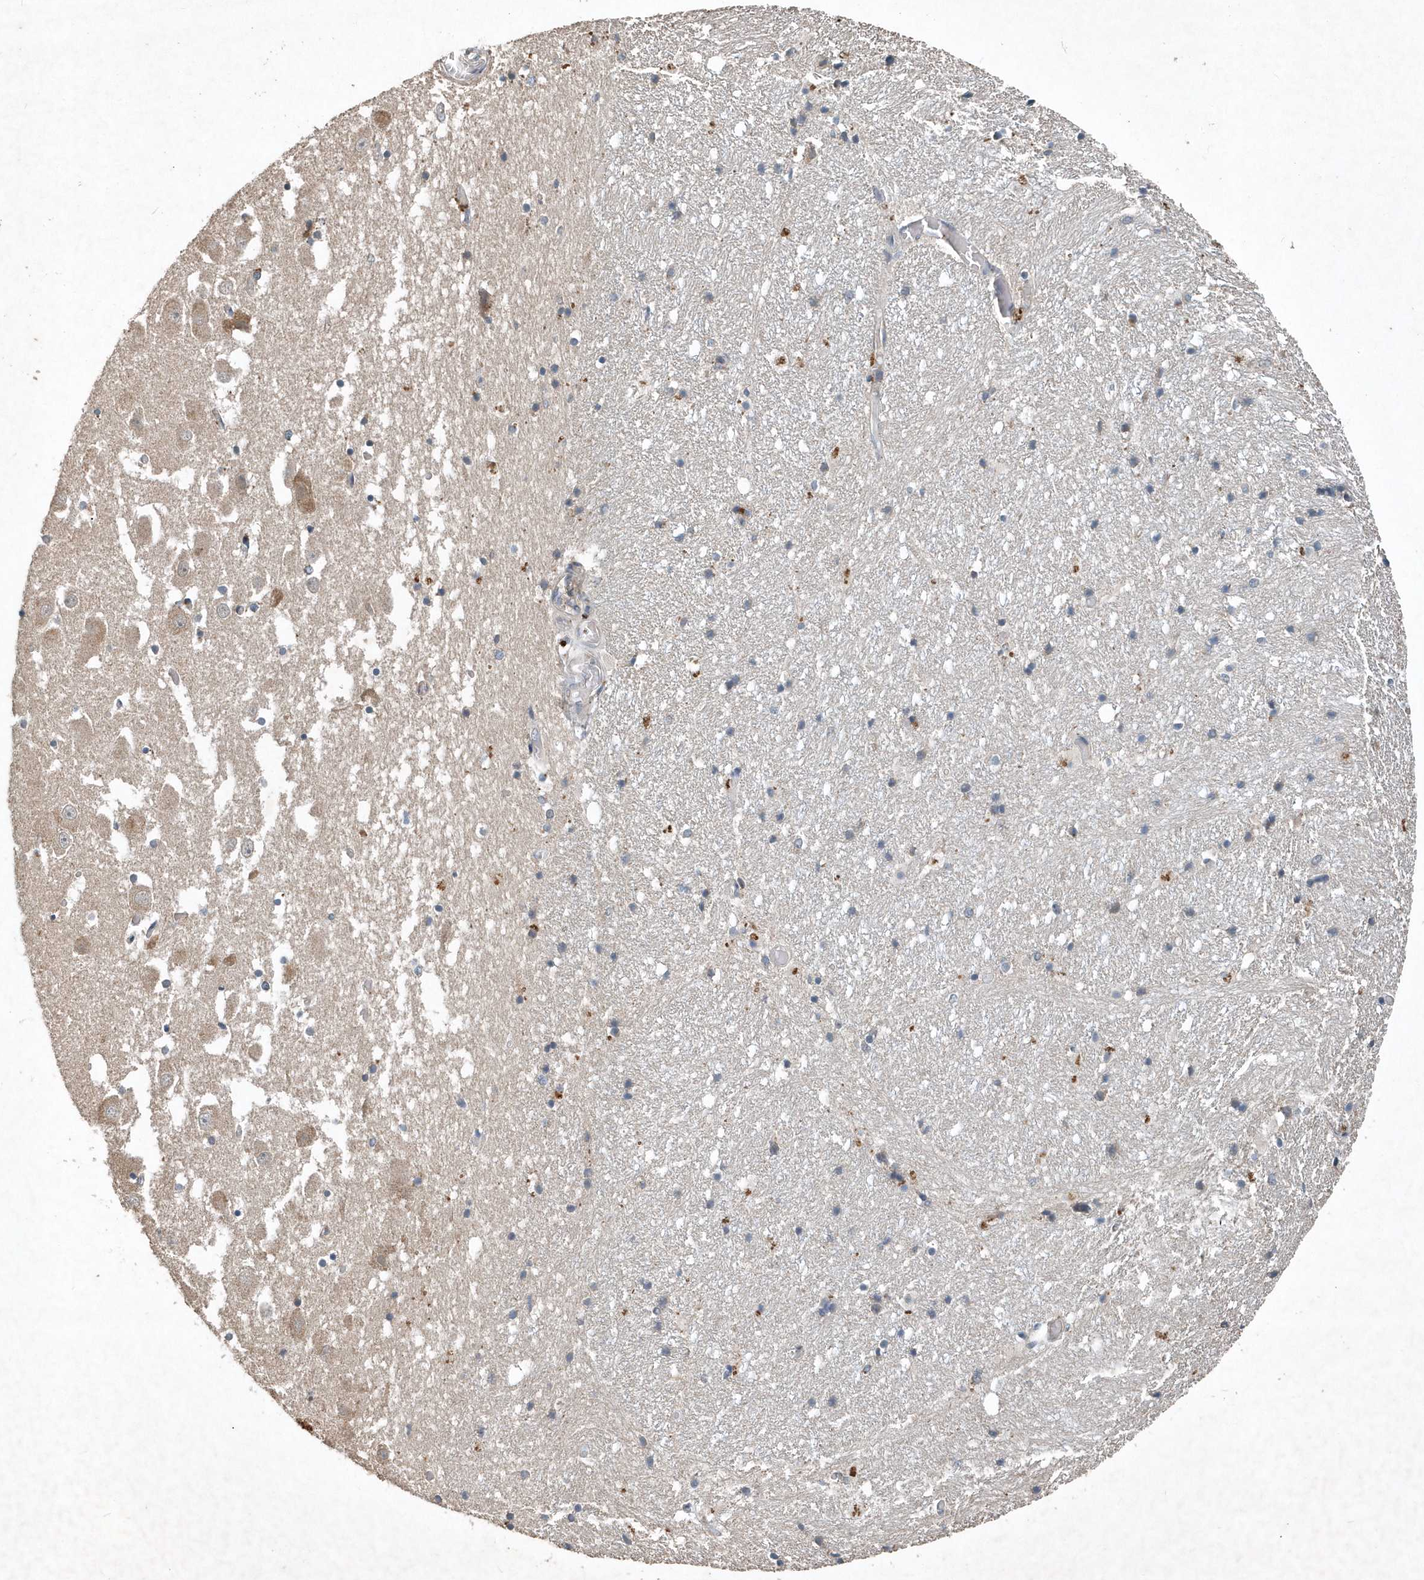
{"staining": {"intensity": "negative", "quantity": "none", "location": "none"}, "tissue": "hippocampus", "cell_type": "Glial cells", "image_type": "normal", "snomed": [{"axis": "morphology", "description": "Normal tissue, NOS"}, {"axis": "topography", "description": "Hippocampus"}], "caption": "Immunohistochemistry (IHC) photomicrograph of normal human hippocampus stained for a protein (brown), which exhibits no positivity in glial cells. (IHC, brightfield microscopy, high magnification).", "gene": "SCFD2", "patient": {"sex": "female", "age": 52}}